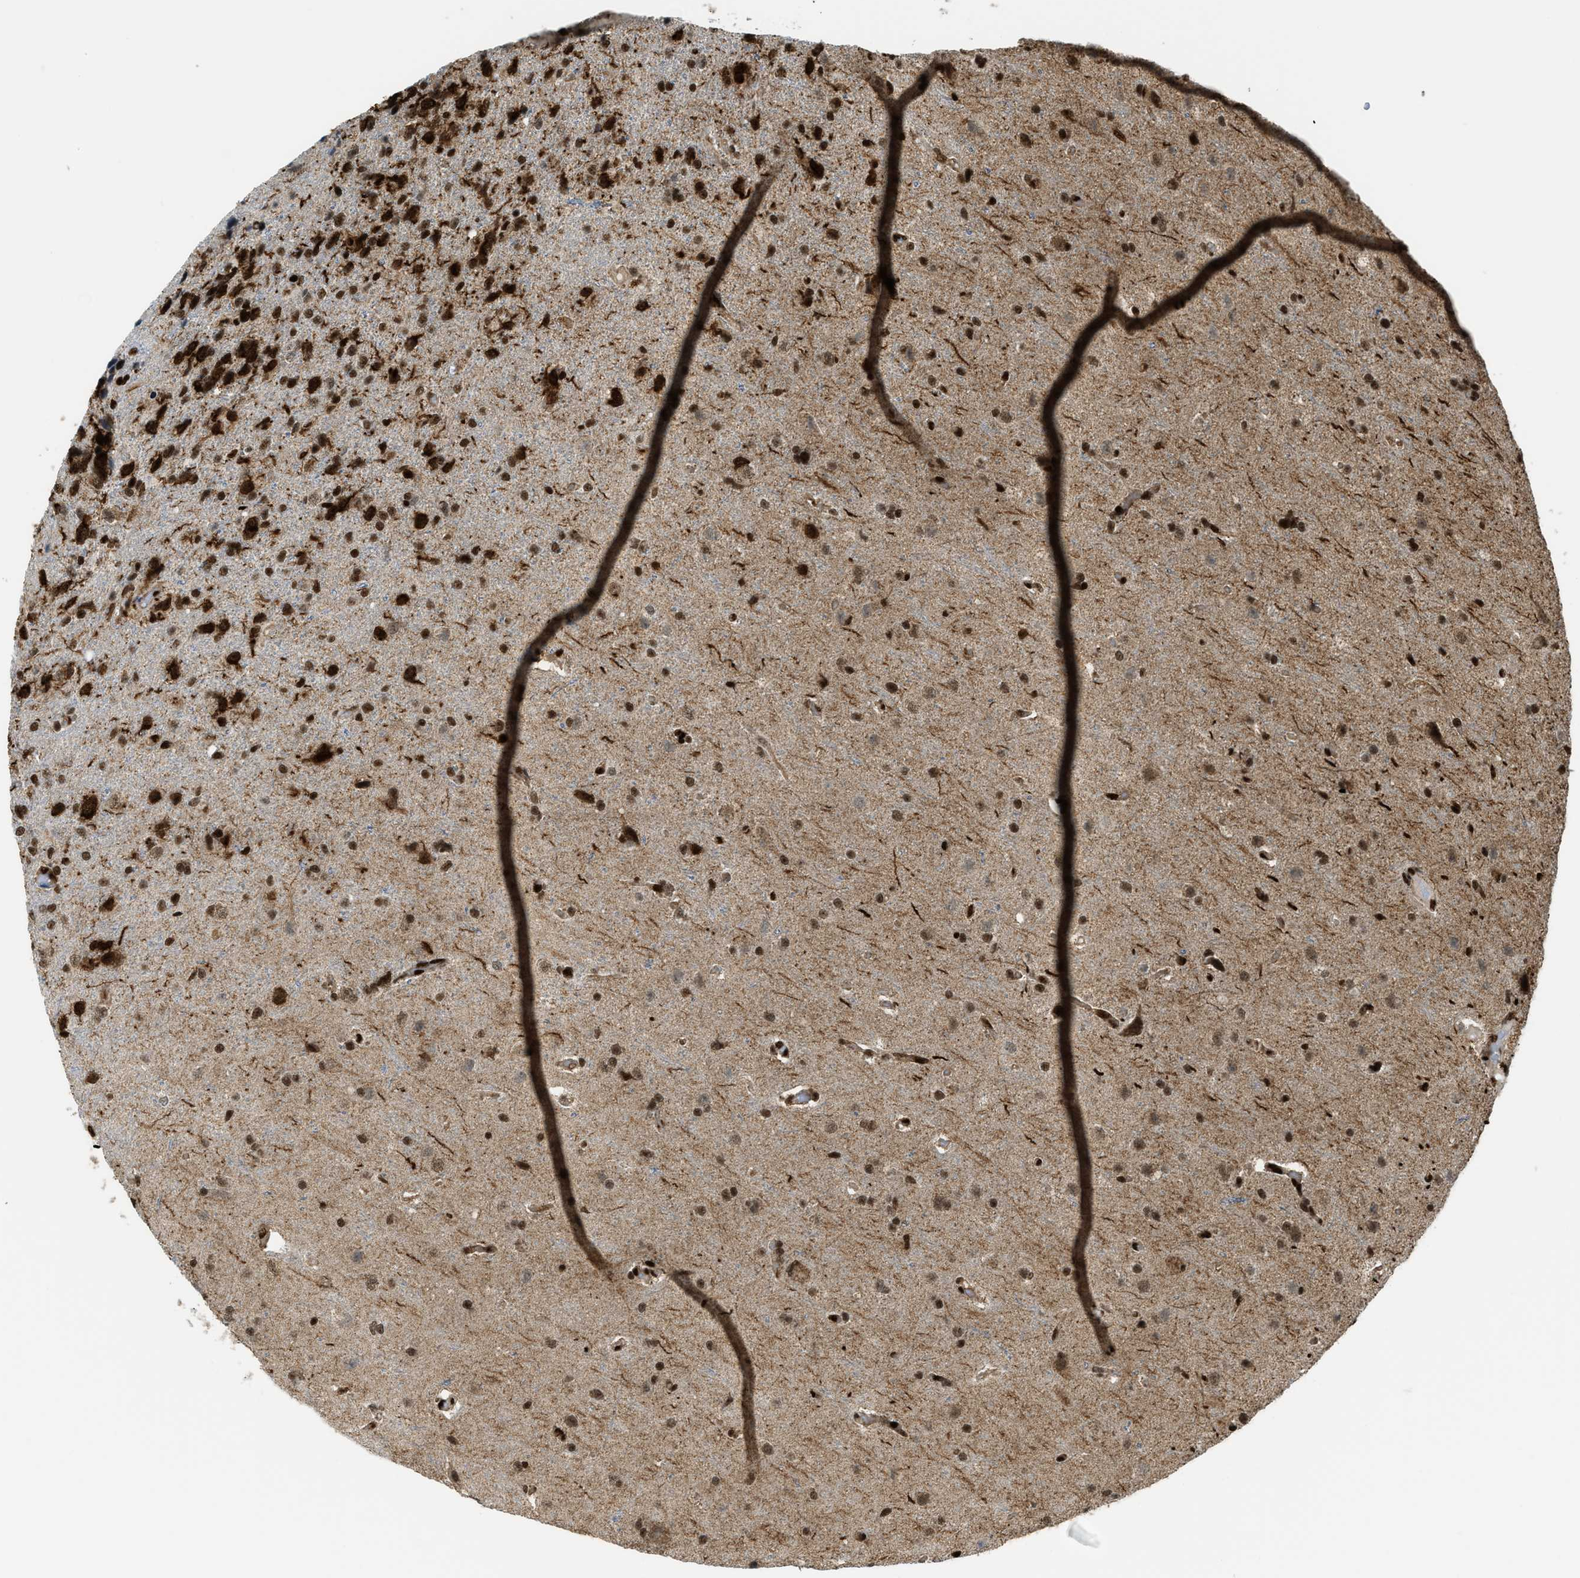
{"staining": {"intensity": "strong", "quantity": ">75%", "location": "cytoplasmic/membranous,nuclear"}, "tissue": "glioma", "cell_type": "Tumor cells", "image_type": "cancer", "snomed": [{"axis": "morphology", "description": "Glioma, malignant, High grade"}, {"axis": "topography", "description": "Brain"}], "caption": "Glioma was stained to show a protein in brown. There is high levels of strong cytoplasmic/membranous and nuclear staining in approximately >75% of tumor cells. Nuclei are stained in blue.", "gene": "GABPB1", "patient": {"sex": "female", "age": 58}}